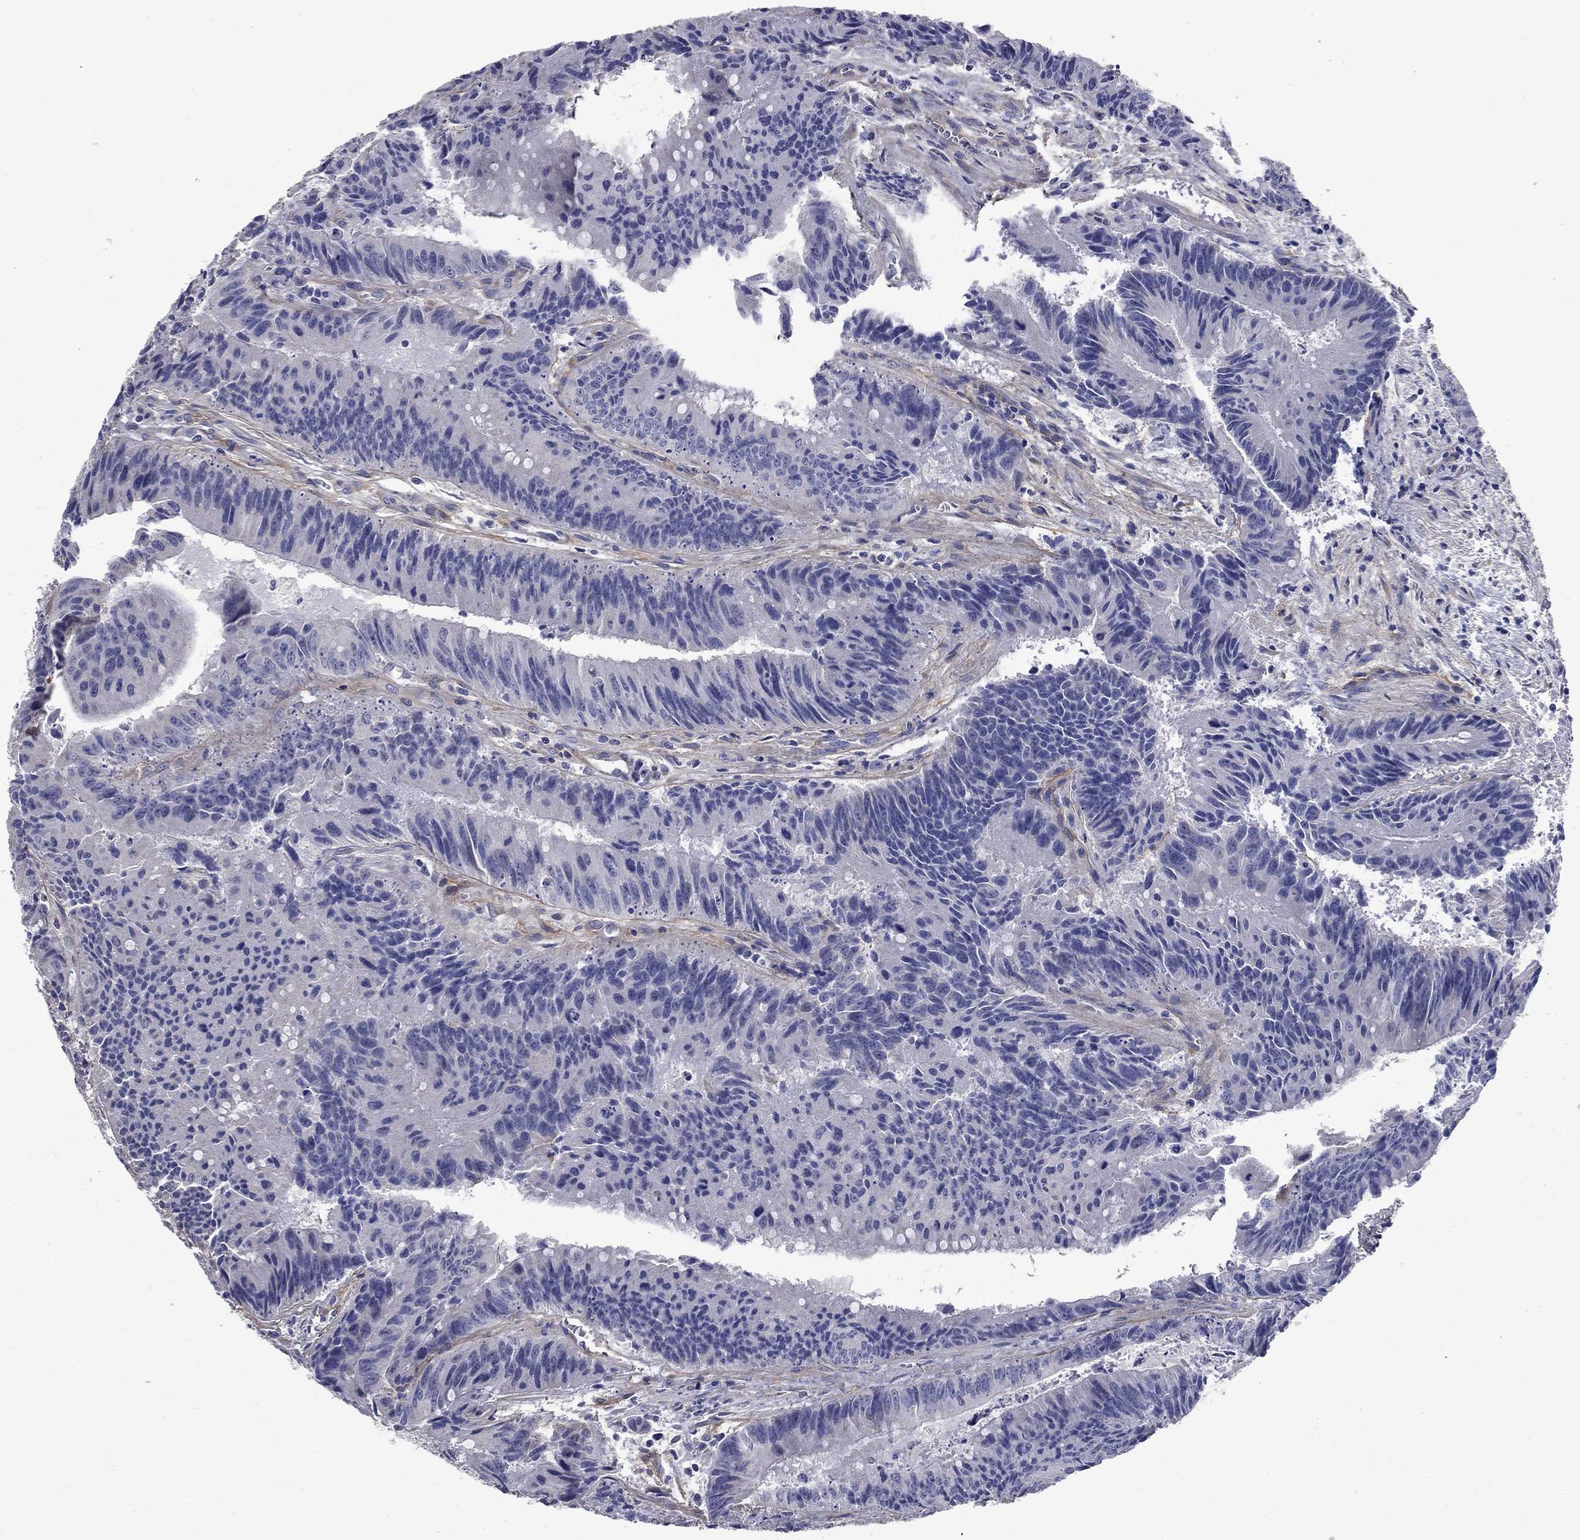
{"staining": {"intensity": "negative", "quantity": "none", "location": "none"}, "tissue": "colorectal cancer", "cell_type": "Tumor cells", "image_type": "cancer", "snomed": [{"axis": "morphology", "description": "Adenocarcinoma, NOS"}, {"axis": "topography", "description": "Rectum"}], "caption": "This is an immunohistochemistry (IHC) histopathology image of colorectal adenocarcinoma. There is no expression in tumor cells.", "gene": "ANXA10", "patient": {"sex": "female", "age": 72}}